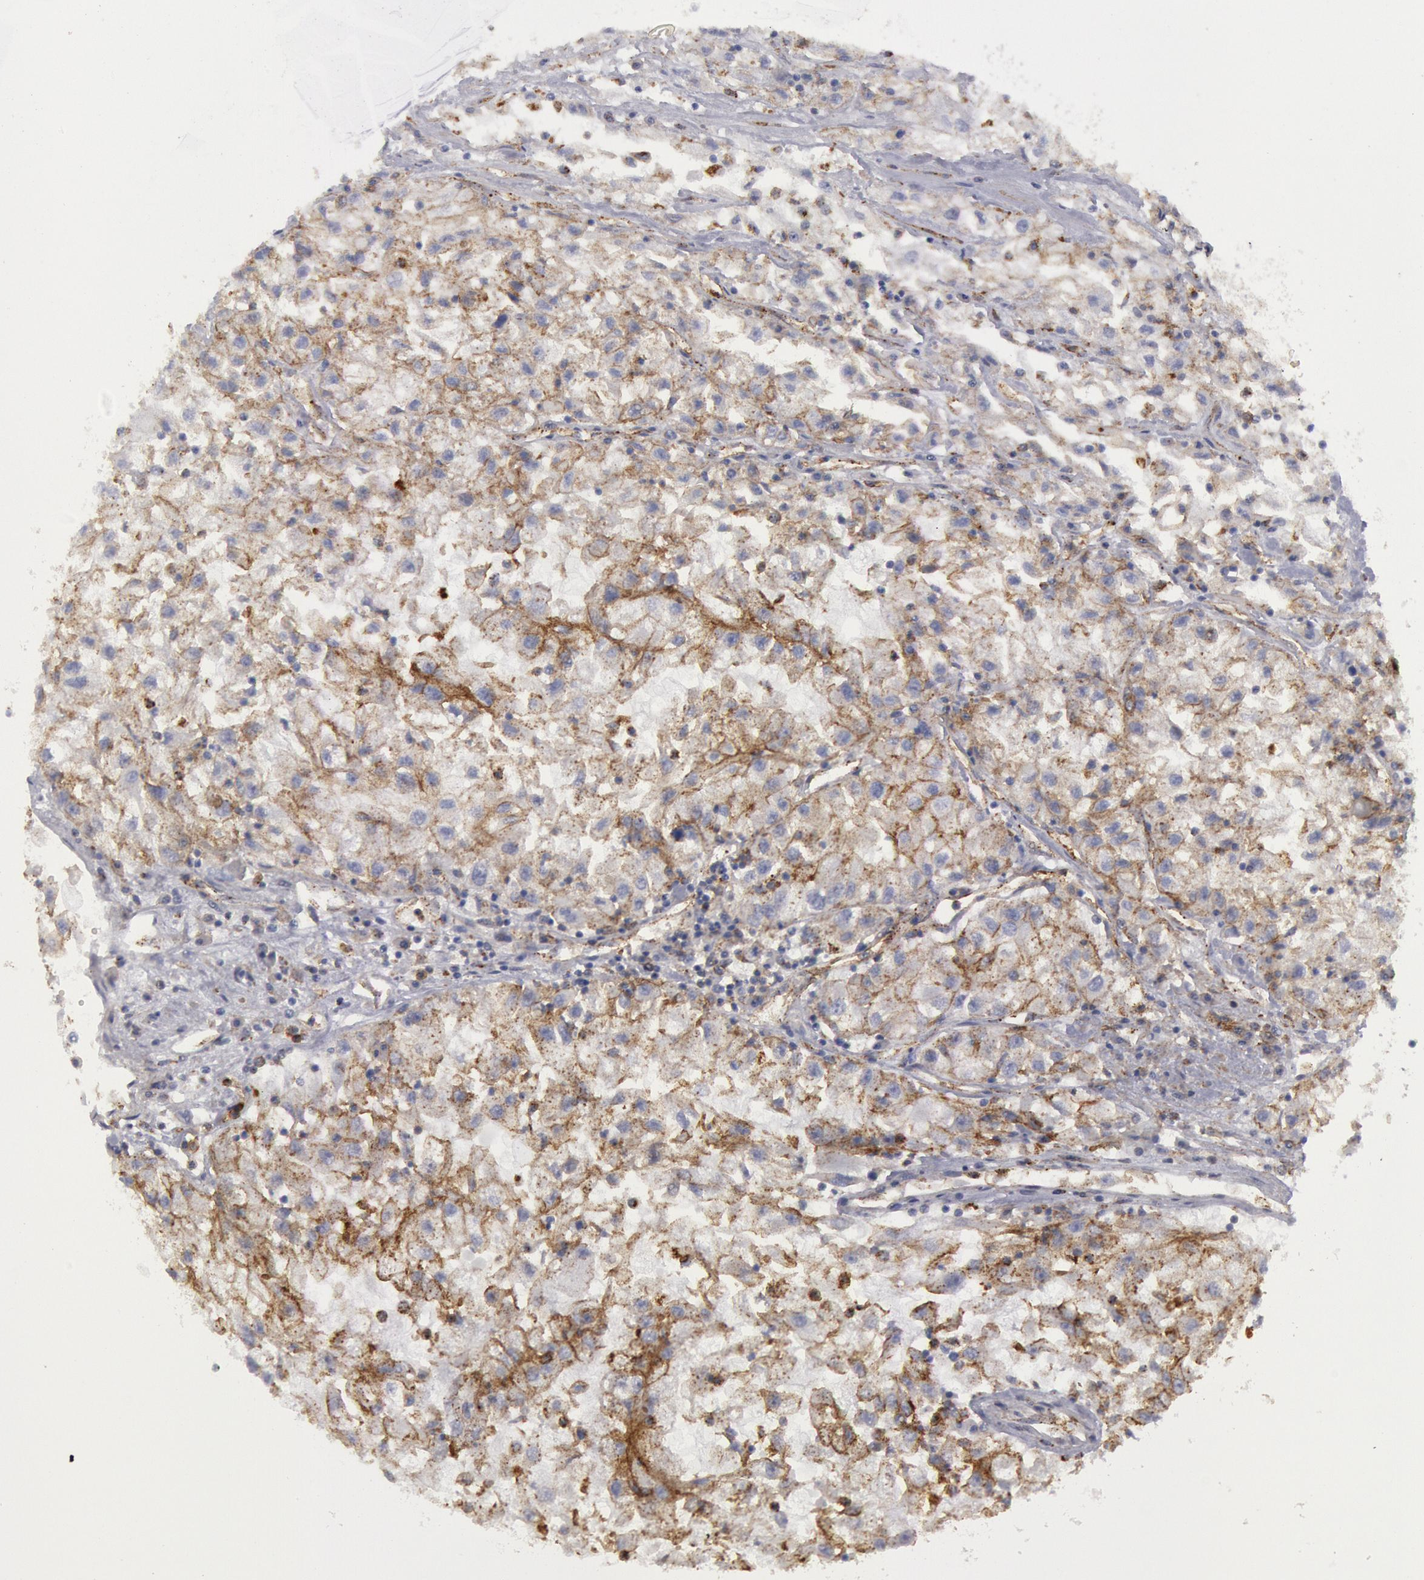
{"staining": {"intensity": "weak", "quantity": "25%-75%", "location": "cytoplasmic/membranous"}, "tissue": "renal cancer", "cell_type": "Tumor cells", "image_type": "cancer", "snomed": [{"axis": "morphology", "description": "Adenocarcinoma, NOS"}, {"axis": "topography", "description": "Kidney"}], "caption": "This is an image of immunohistochemistry staining of renal cancer, which shows weak expression in the cytoplasmic/membranous of tumor cells.", "gene": "FLOT1", "patient": {"sex": "male", "age": 59}}